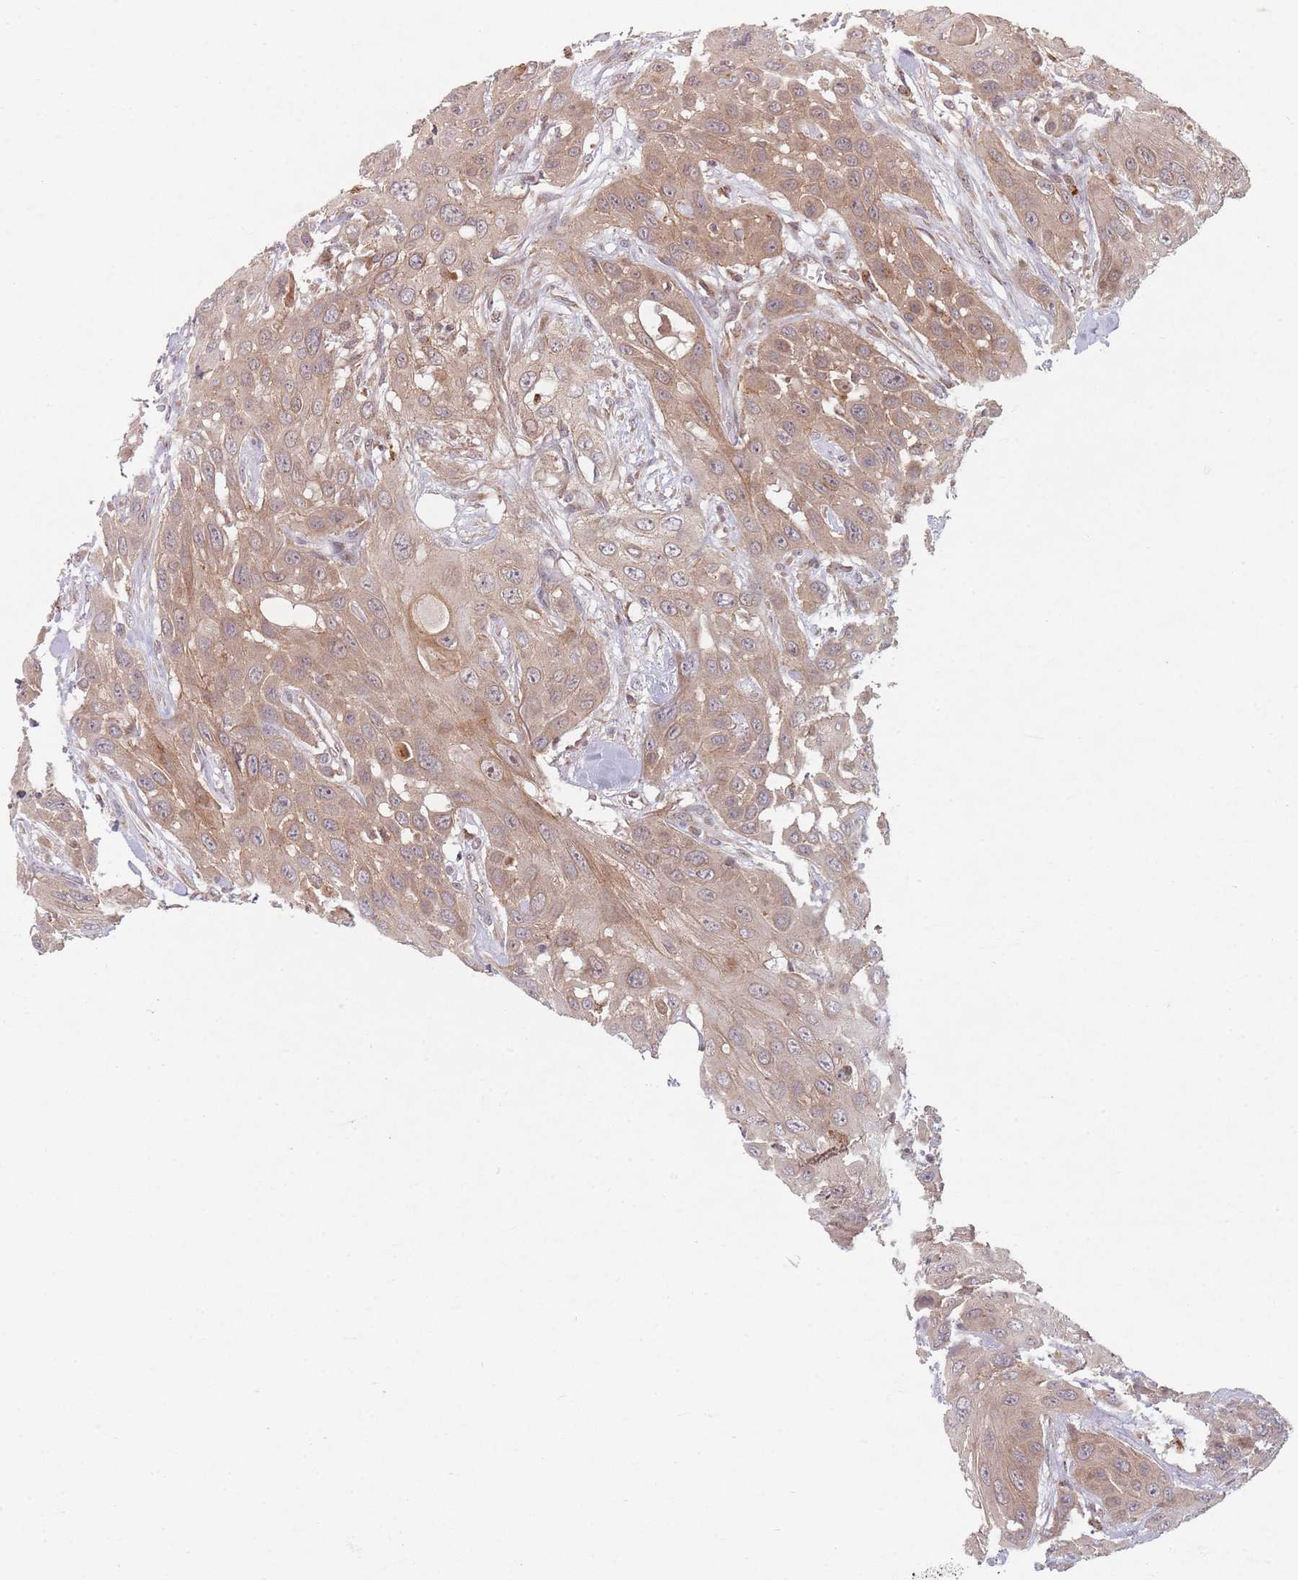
{"staining": {"intensity": "weak", "quantity": ">75%", "location": "cytoplasmic/membranous"}, "tissue": "head and neck cancer", "cell_type": "Tumor cells", "image_type": "cancer", "snomed": [{"axis": "morphology", "description": "Squamous cell carcinoma, NOS"}, {"axis": "topography", "description": "Head-Neck"}], "caption": "Weak cytoplasmic/membranous protein staining is seen in approximately >75% of tumor cells in head and neck cancer. The staining is performed using DAB brown chromogen to label protein expression. The nuclei are counter-stained blue using hematoxylin.", "gene": "RADX", "patient": {"sex": "male", "age": 81}}